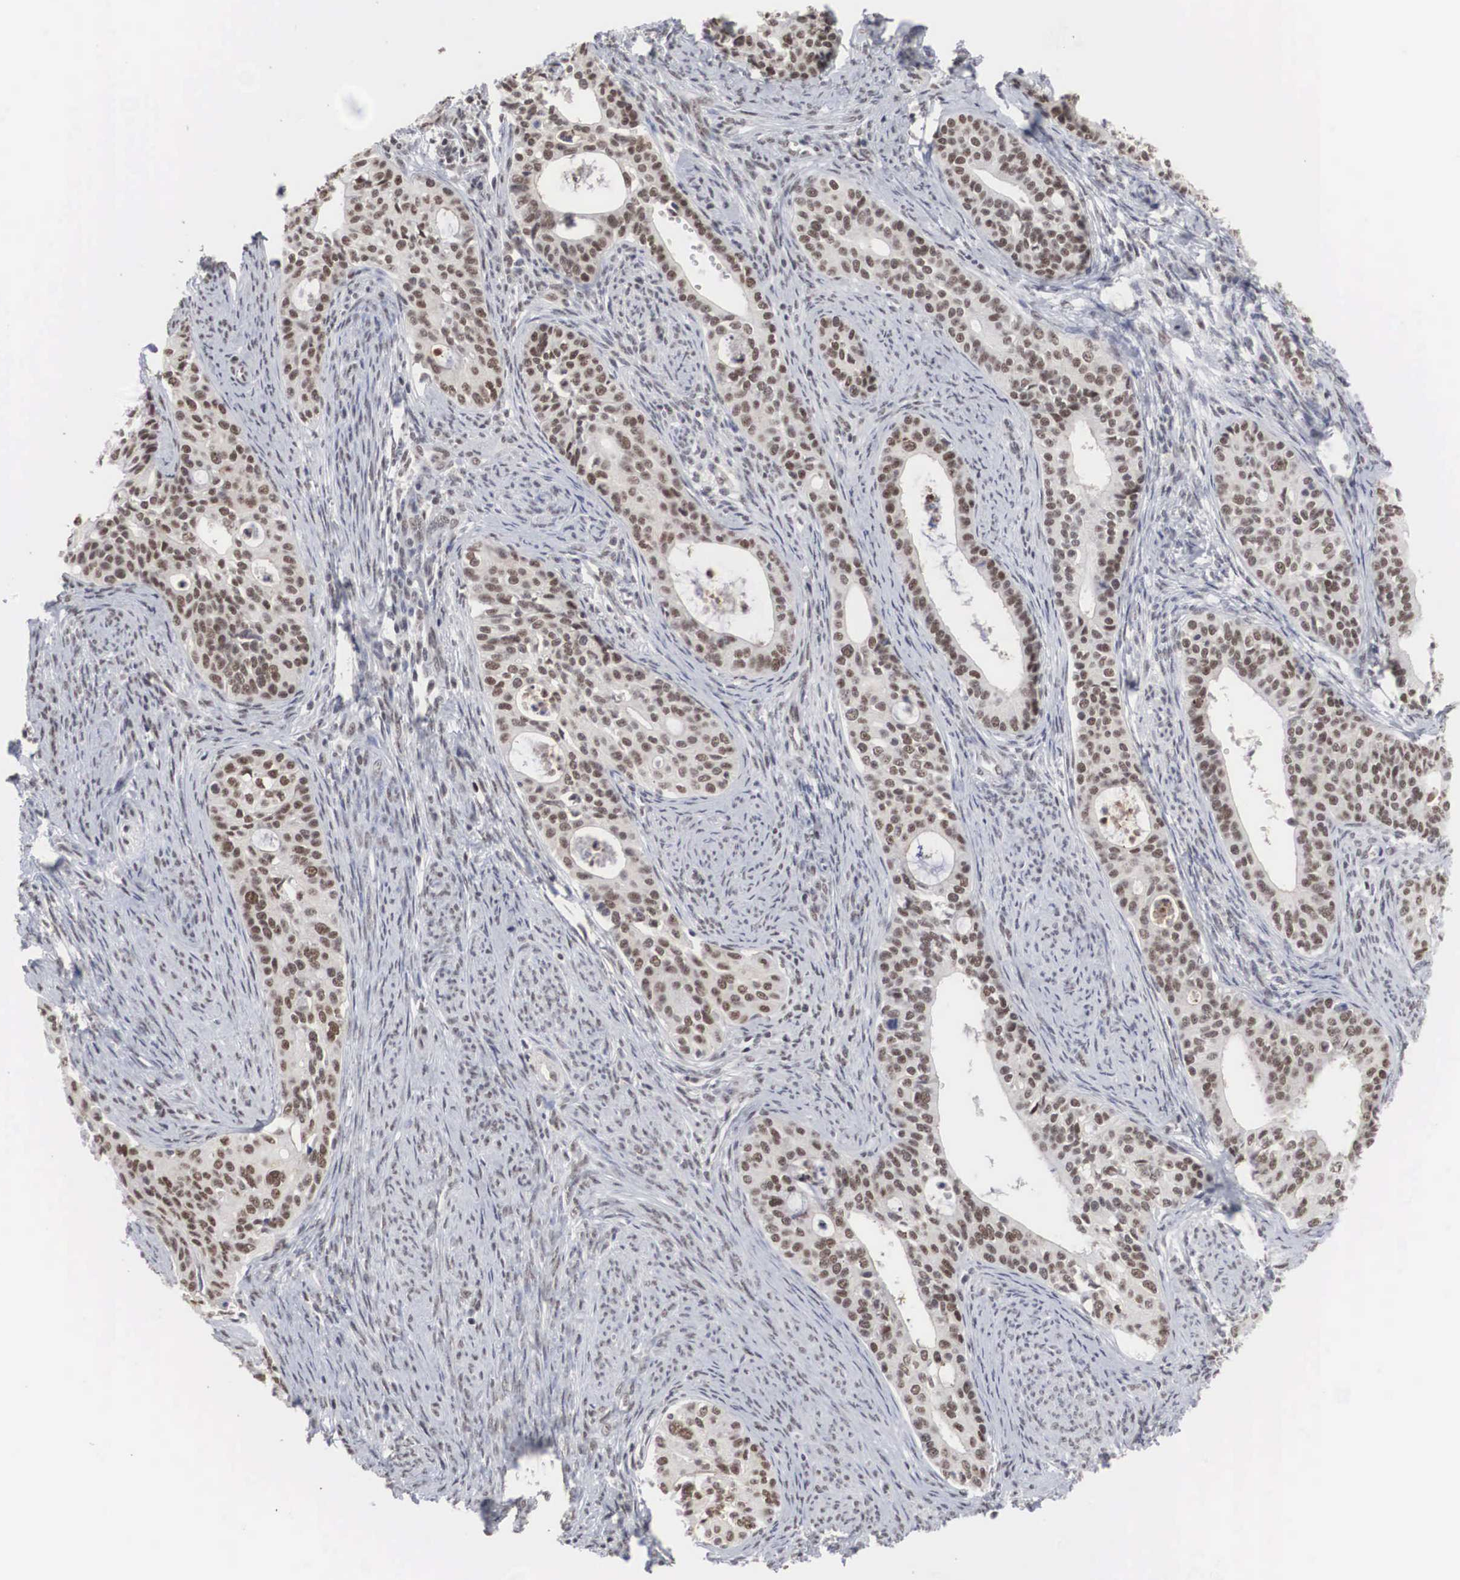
{"staining": {"intensity": "moderate", "quantity": ">75%", "location": "nuclear"}, "tissue": "cervical cancer", "cell_type": "Tumor cells", "image_type": "cancer", "snomed": [{"axis": "morphology", "description": "Squamous cell carcinoma, NOS"}, {"axis": "topography", "description": "Cervix"}], "caption": "Immunohistochemistry photomicrograph of neoplastic tissue: cervical squamous cell carcinoma stained using IHC displays medium levels of moderate protein expression localized specifically in the nuclear of tumor cells, appearing as a nuclear brown color.", "gene": "AUTS2", "patient": {"sex": "female", "age": 34}}